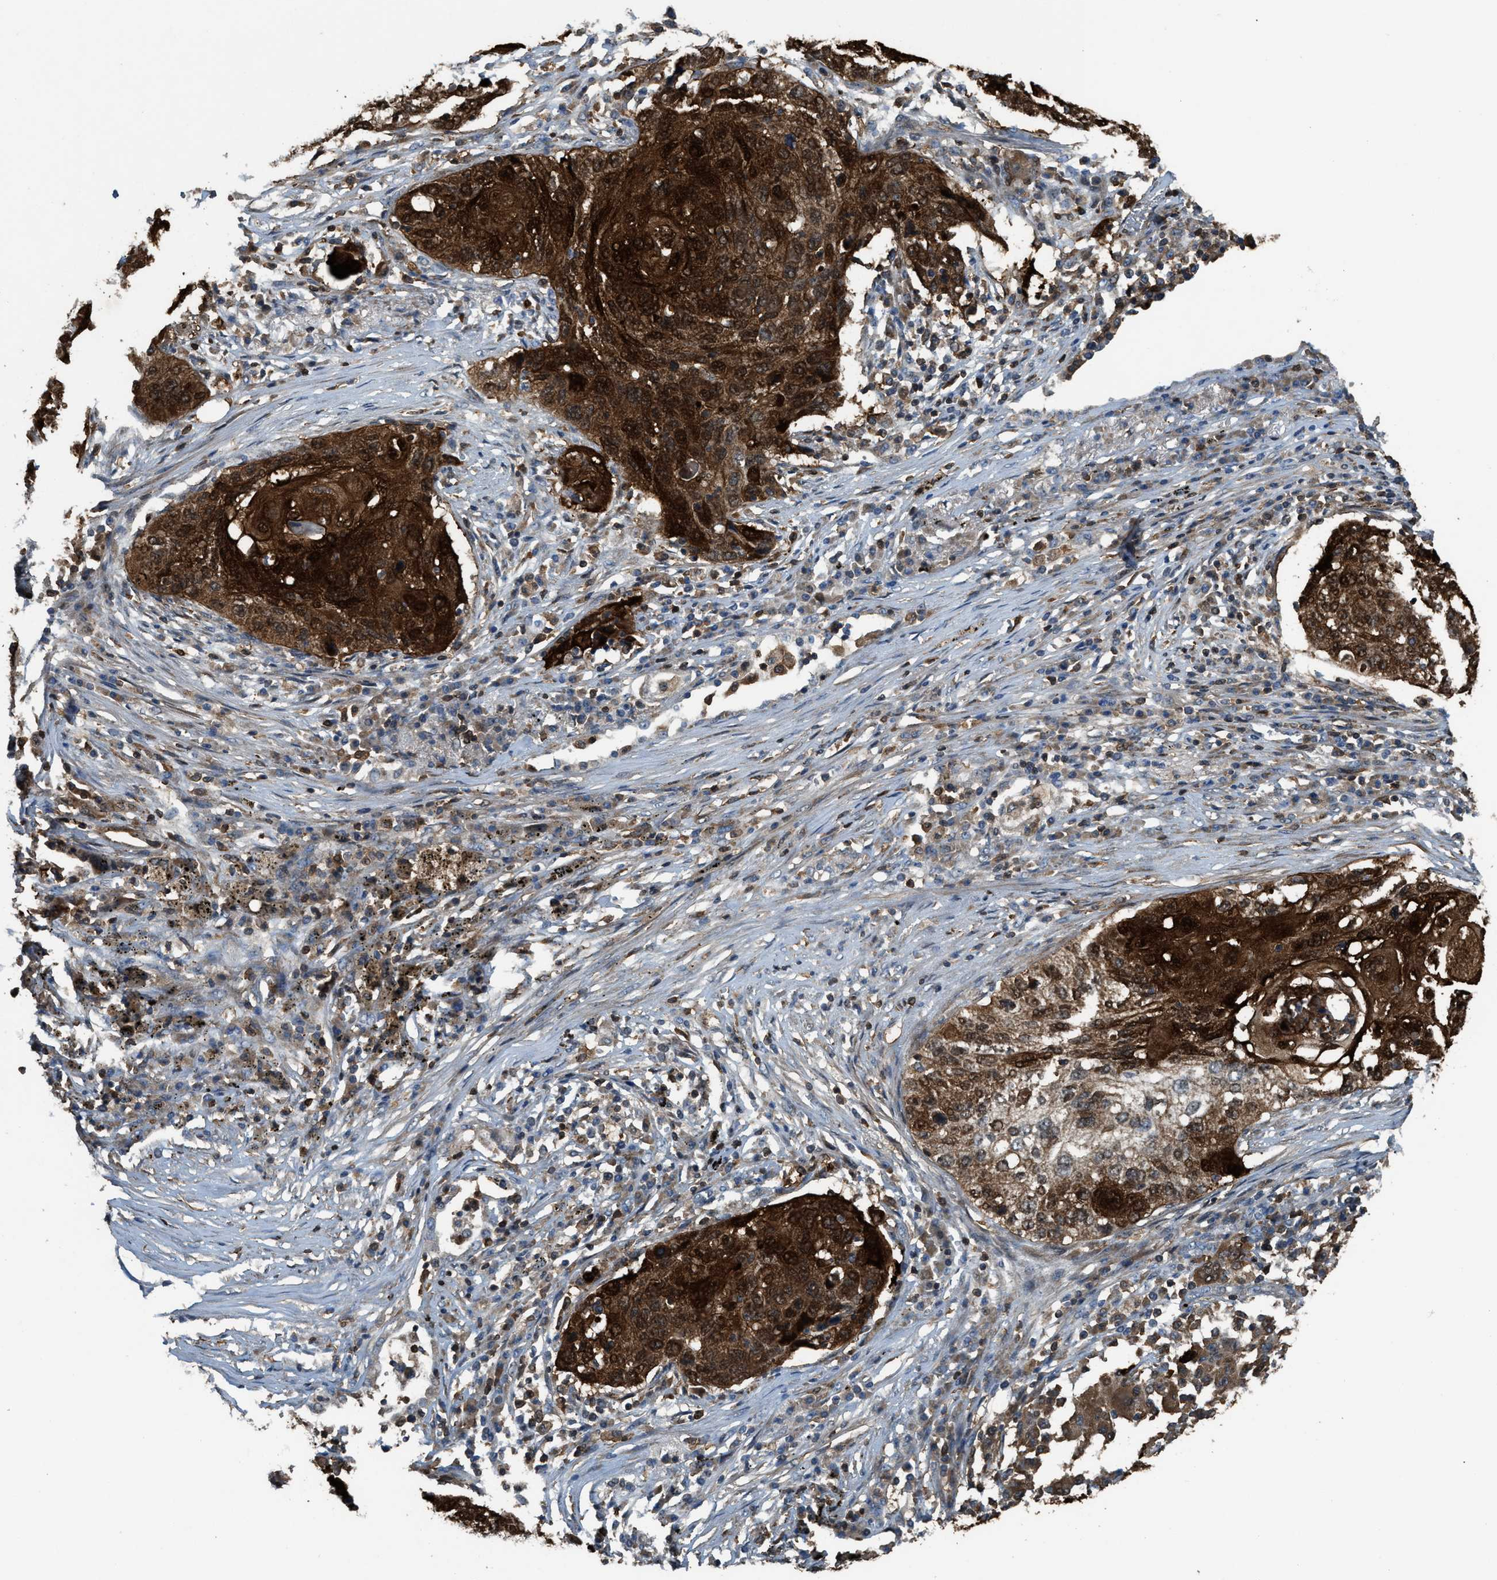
{"staining": {"intensity": "strong", "quantity": ">75%", "location": "cytoplasmic/membranous"}, "tissue": "lung cancer", "cell_type": "Tumor cells", "image_type": "cancer", "snomed": [{"axis": "morphology", "description": "Squamous cell carcinoma, NOS"}, {"axis": "topography", "description": "Lung"}], "caption": "DAB immunohistochemical staining of lung cancer shows strong cytoplasmic/membranous protein staining in approximately >75% of tumor cells.", "gene": "SERPINB5", "patient": {"sex": "female", "age": 63}}